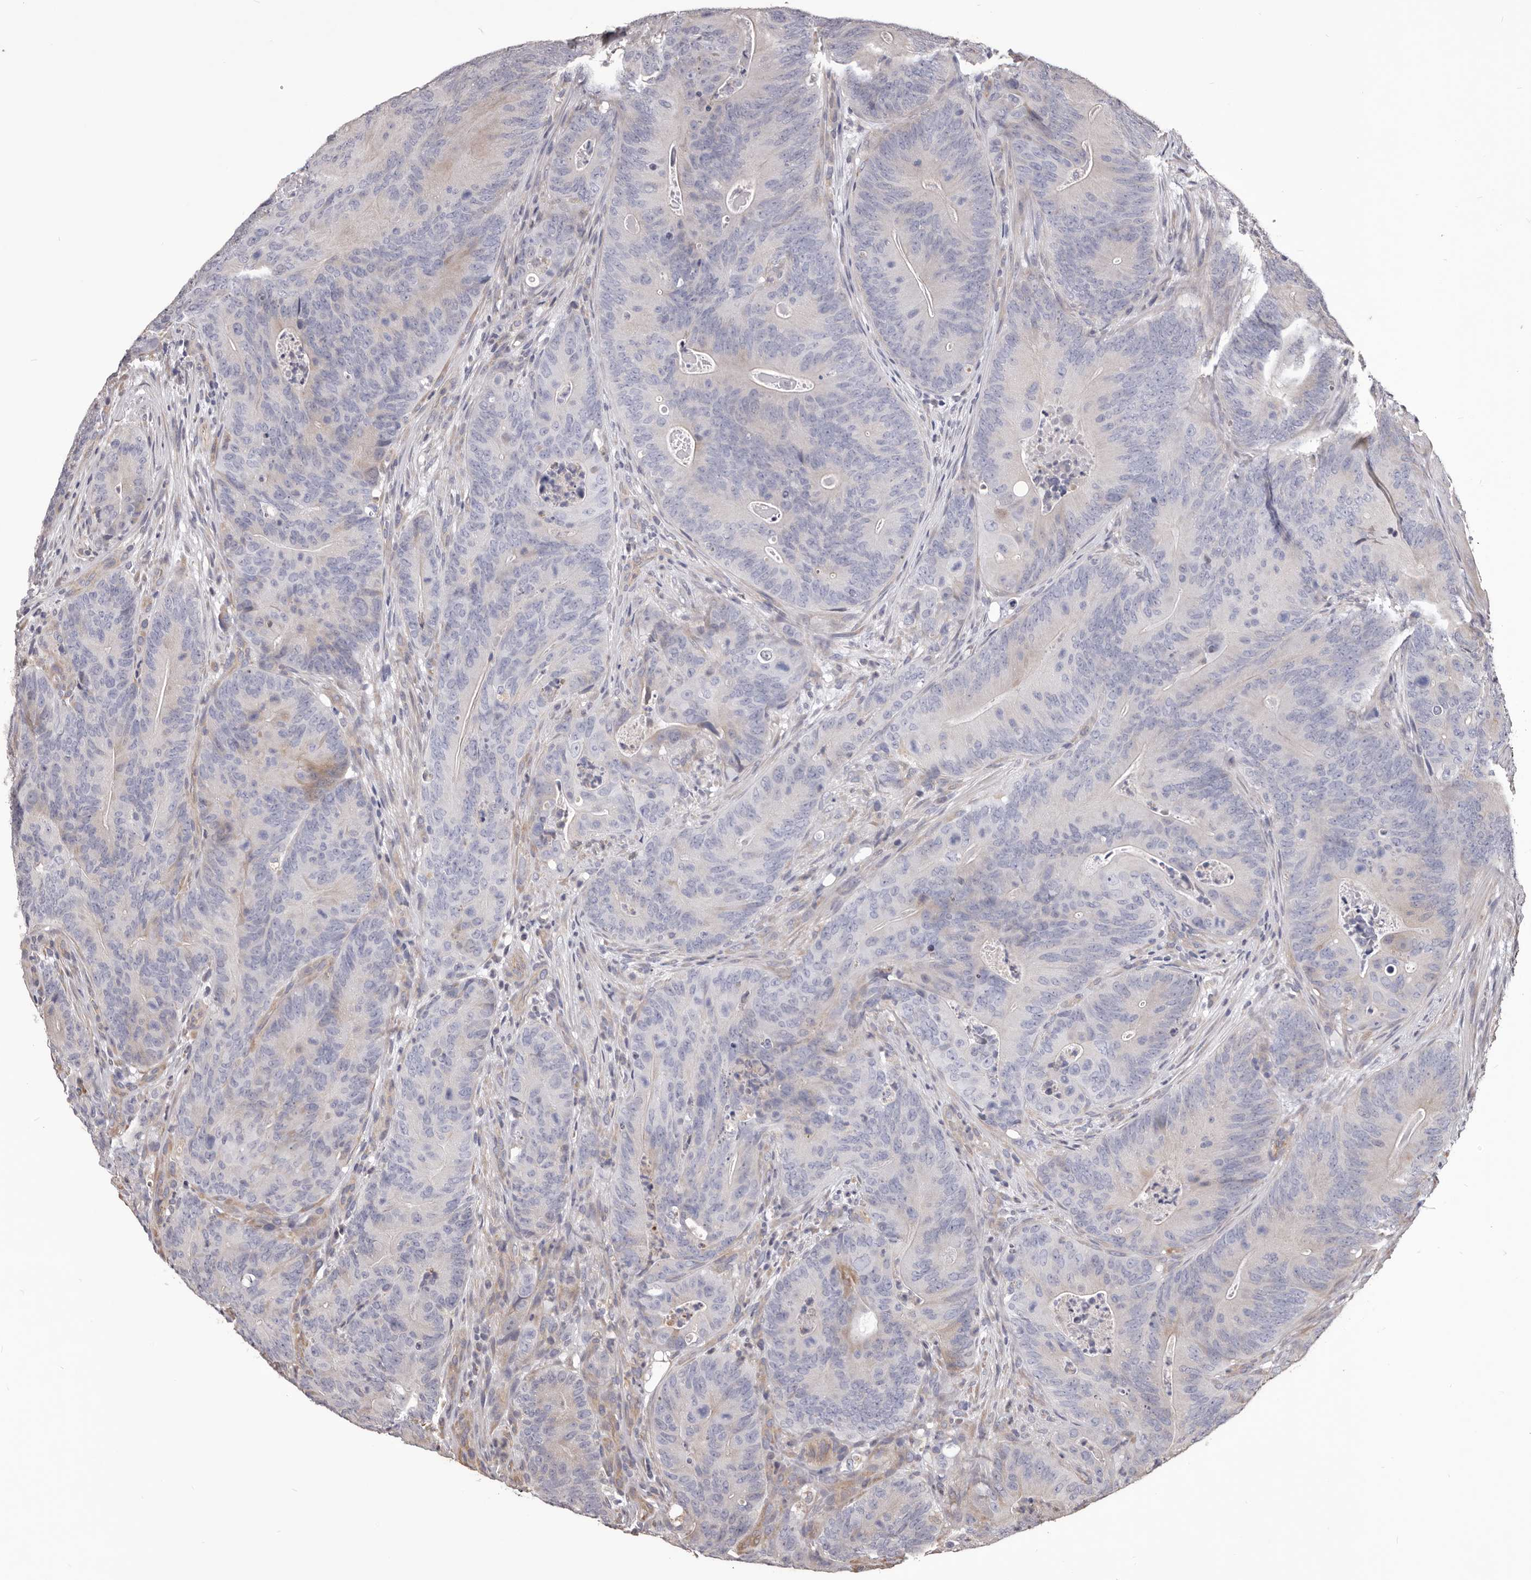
{"staining": {"intensity": "negative", "quantity": "none", "location": "none"}, "tissue": "colorectal cancer", "cell_type": "Tumor cells", "image_type": "cancer", "snomed": [{"axis": "morphology", "description": "Normal tissue, NOS"}, {"axis": "topography", "description": "Colon"}], "caption": "Immunohistochemical staining of colorectal cancer shows no significant expression in tumor cells. (DAB IHC, high magnification).", "gene": "CEP104", "patient": {"sex": "female", "age": 82}}